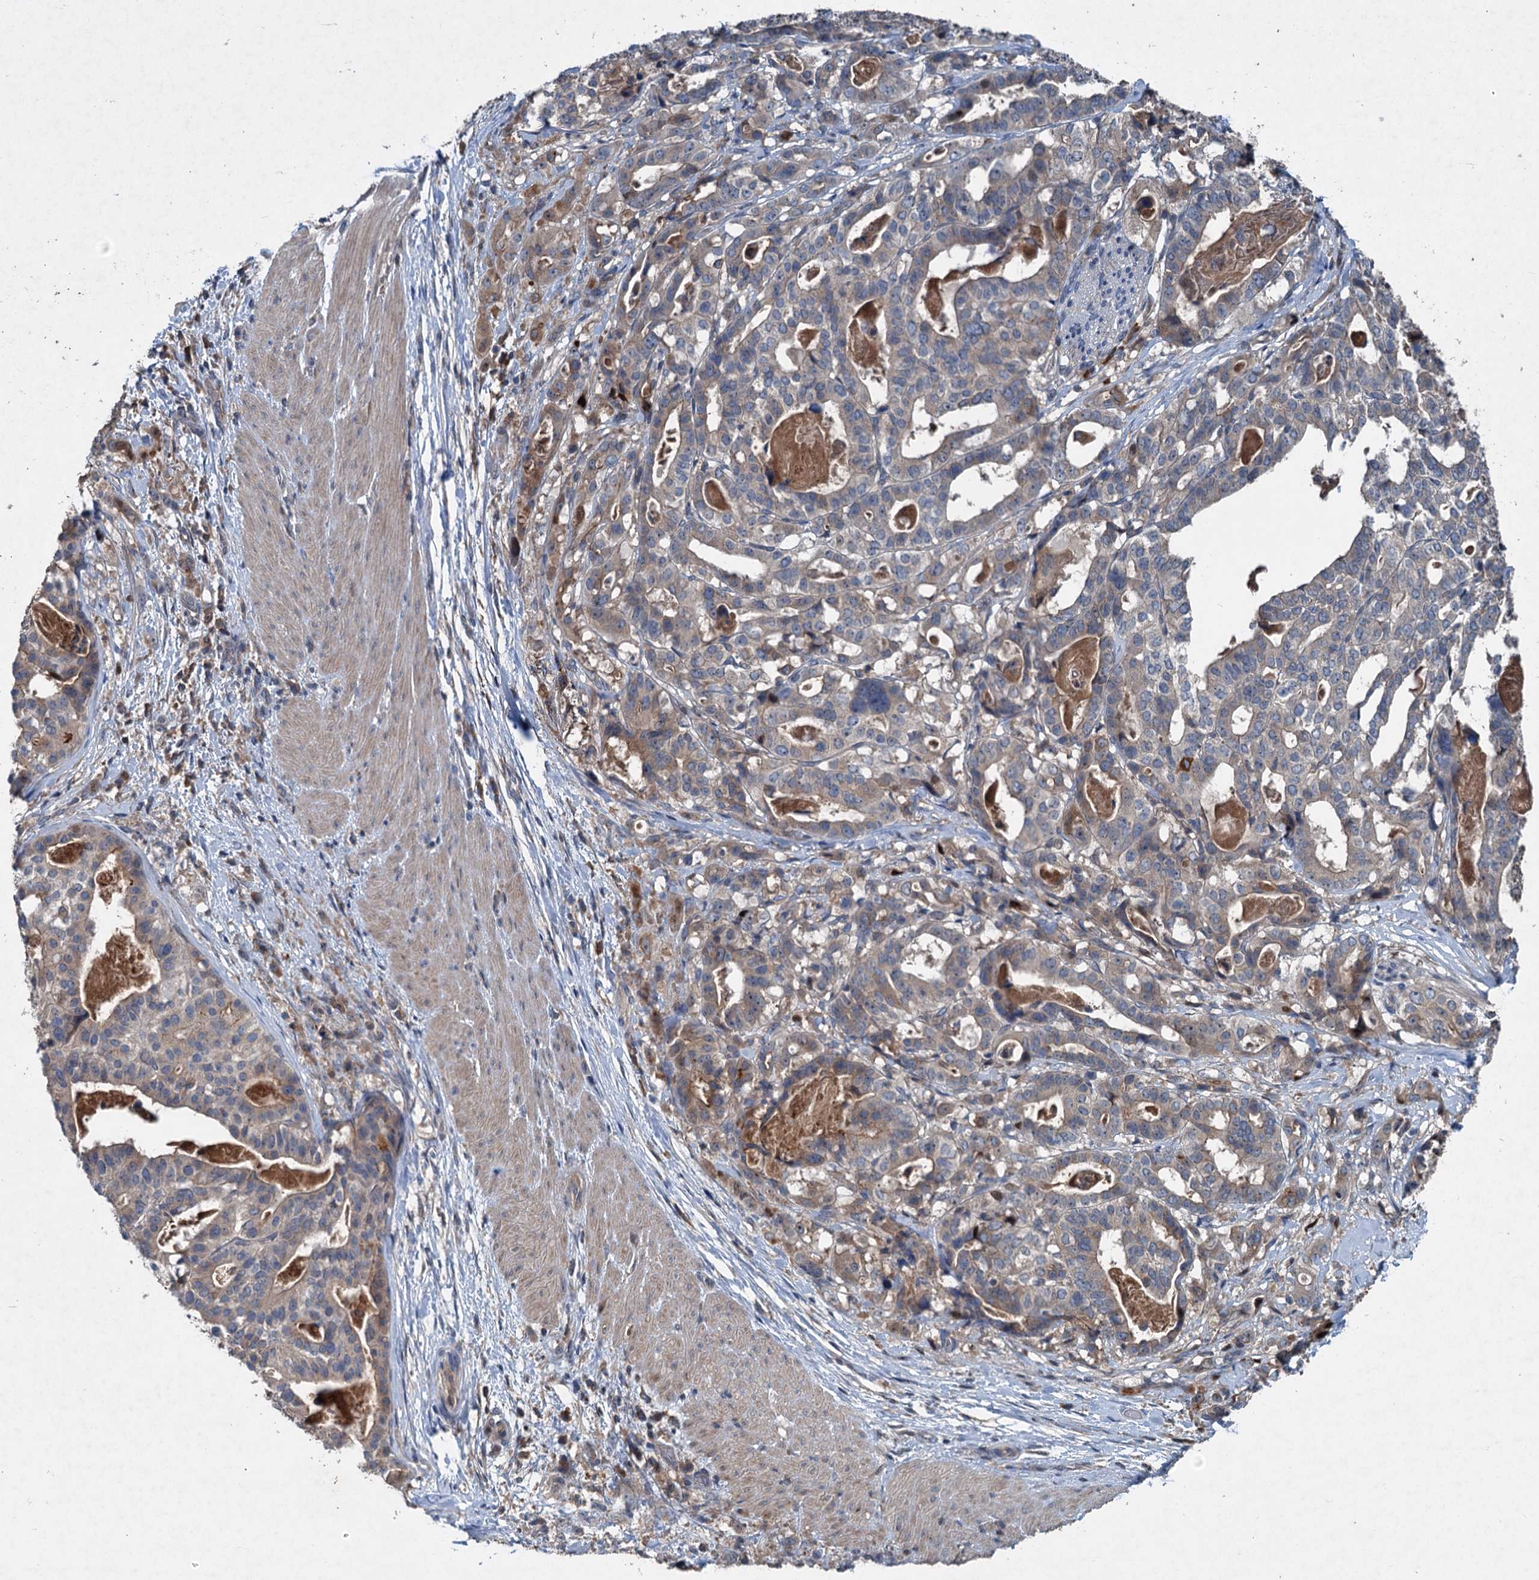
{"staining": {"intensity": "negative", "quantity": "none", "location": "none"}, "tissue": "stomach cancer", "cell_type": "Tumor cells", "image_type": "cancer", "snomed": [{"axis": "morphology", "description": "Adenocarcinoma, NOS"}, {"axis": "topography", "description": "Stomach"}], "caption": "The micrograph exhibits no staining of tumor cells in adenocarcinoma (stomach). (Immunohistochemistry, brightfield microscopy, high magnification).", "gene": "TAPBPL", "patient": {"sex": "male", "age": 48}}